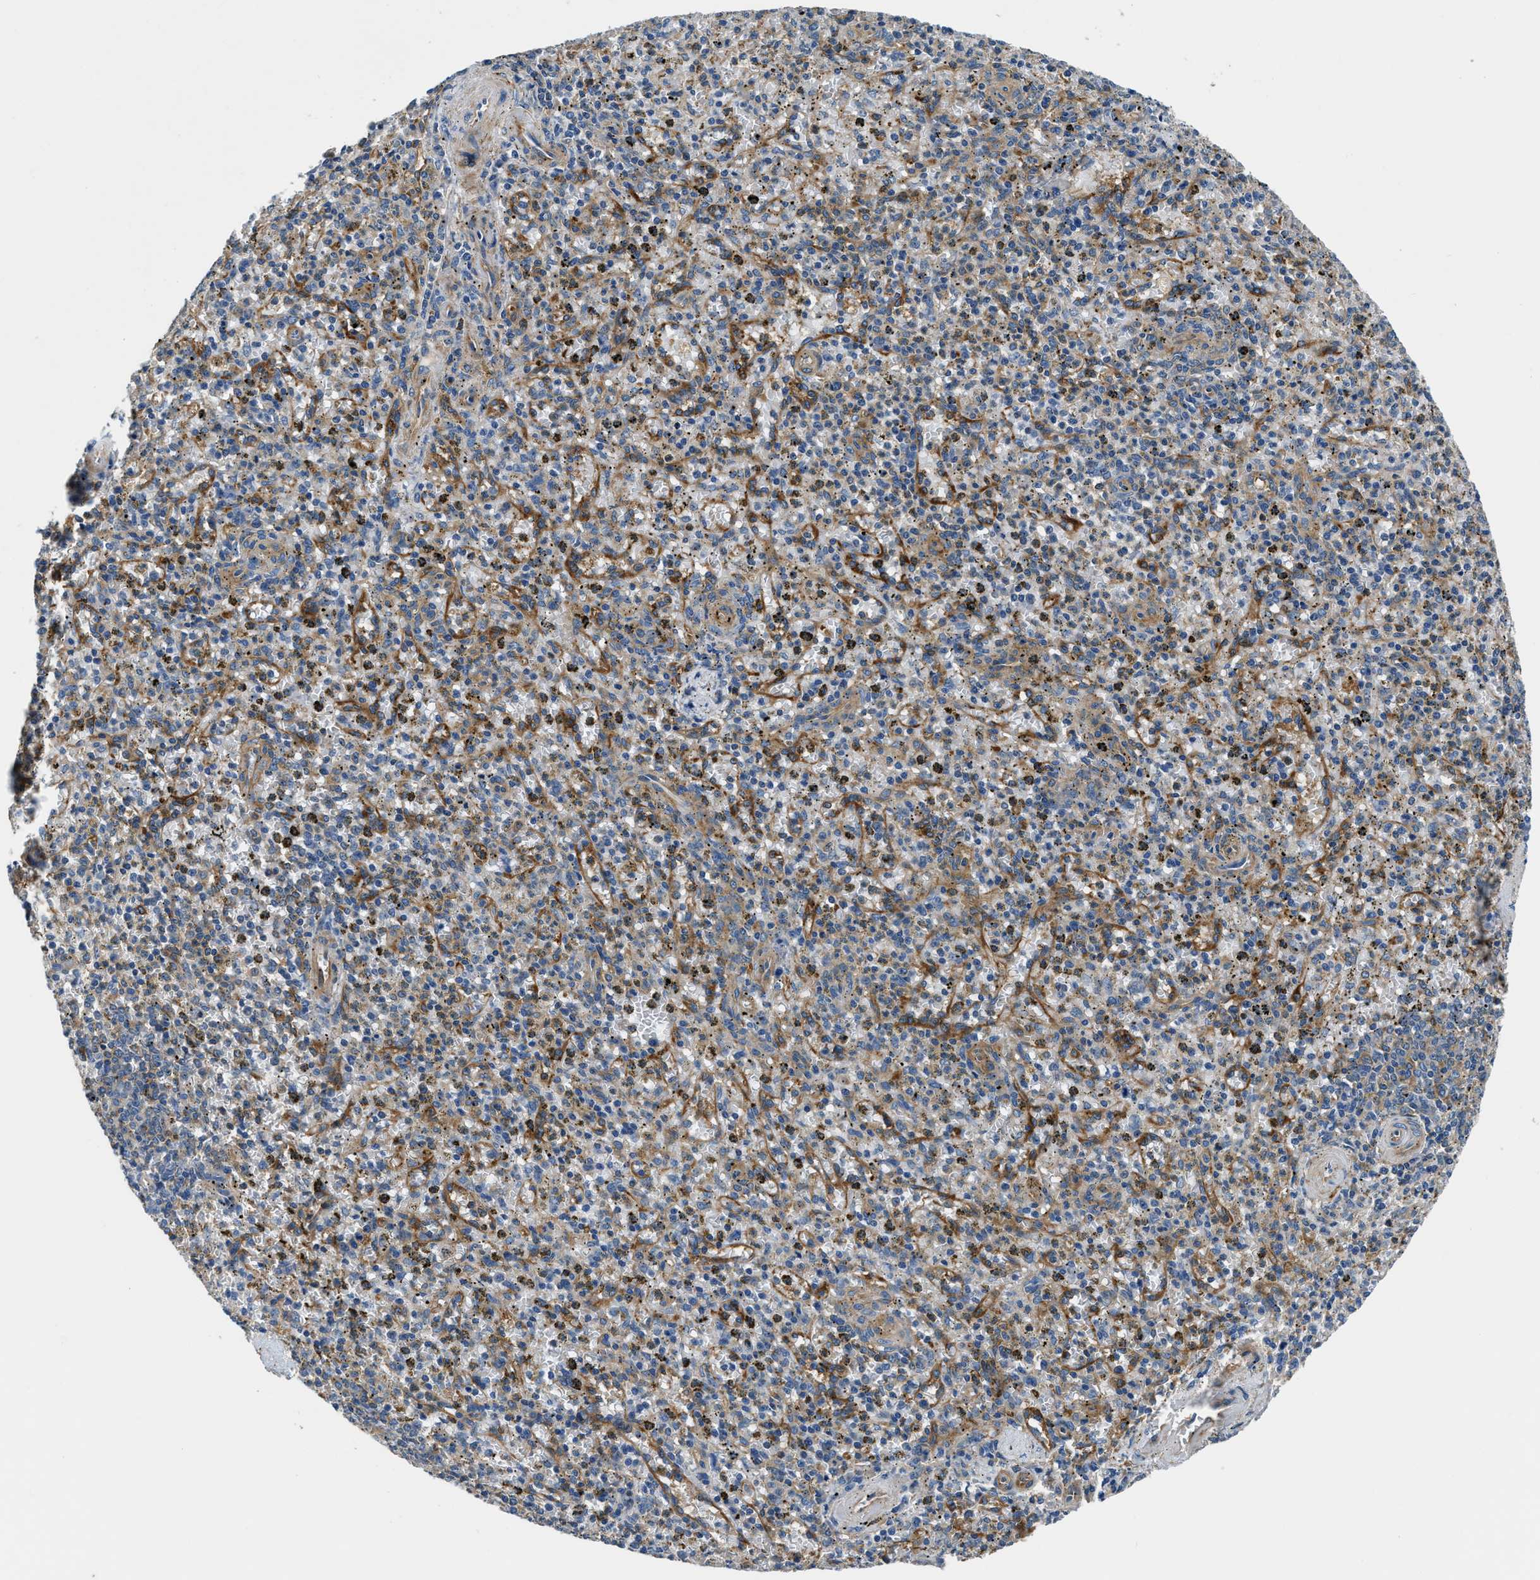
{"staining": {"intensity": "weak", "quantity": "<25%", "location": "cytoplasmic/membranous"}, "tissue": "spleen", "cell_type": "Cells in red pulp", "image_type": "normal", "snomed": [{"axis": "morphology", "description": "Normal tissue, NOS"}, {"axis": "topography", "description": "Spleen"}], "caption": "Unremarkable spleen was stained to show a protein in brown. There is no significant expression in cells in red pulp. (Immunohistochemistry (ihc), brightfield microscopy, high magnification).", "gene": "EEA1", "patient": {"sex": "male", "age": 72}}